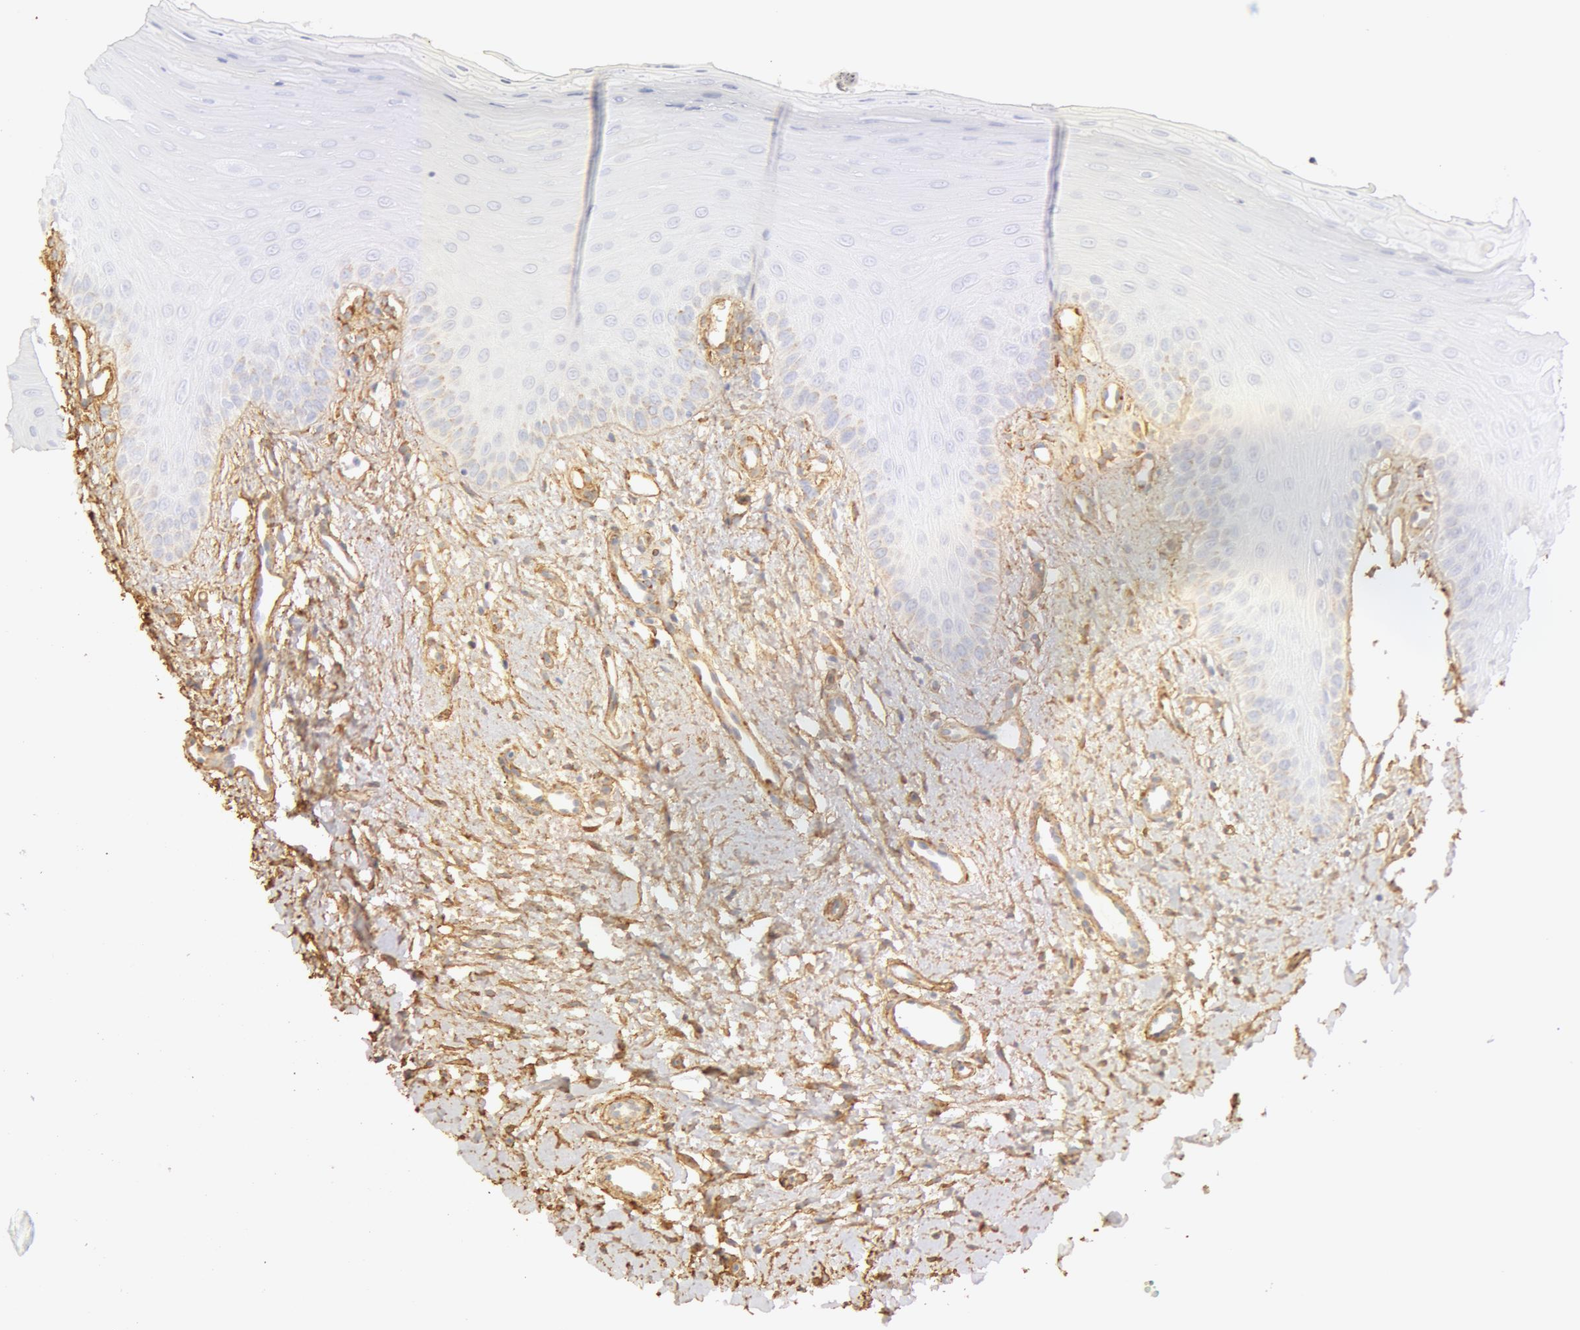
{"staining": {"intensity": "negative", "quantity": "none", "location": "none"}, "tissue": "oral mucosa", "cell_type": "Squamous epithelial cells", "image_type": "normal", "snomed": [{"axis": "morphology", "description": "Normal tissue, NOS"}, {"axis": "topography", "description": "Oral tissue"}], "caption": "This is an IHC histopathology image of unremarkable human oral mucosa. There is no positivity in squamous epithelial cells.", "gene": "COL4A1", "patient": {"sex": "female", "age": 23}}